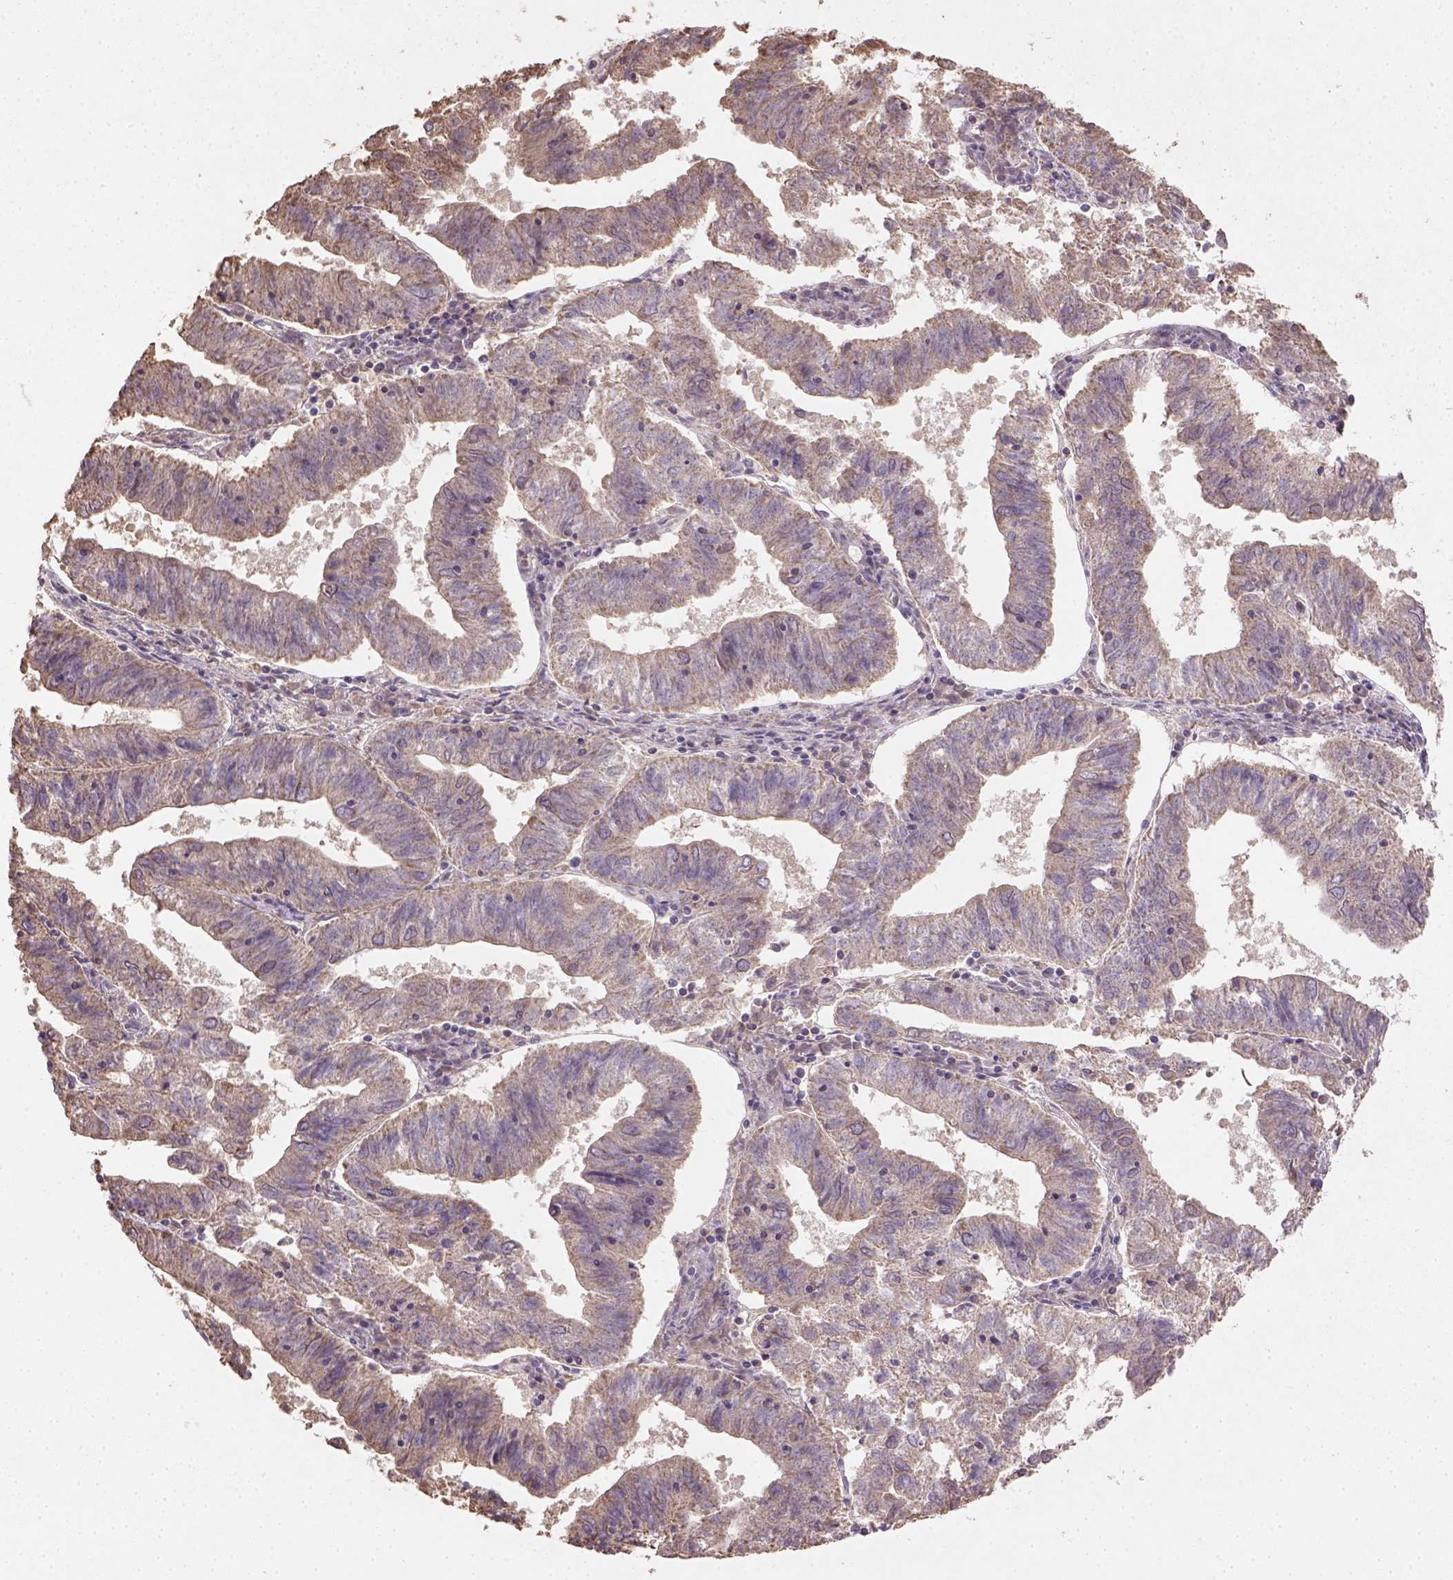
{"staining": {"intensity": "moderate", "quantity": ">75%", "location": "cytoplasmic/membranous"}, "tissue": "endometrial cancer", "cell_type": "Tumor cells", "image_type": "cancer", "snomed": [{"axis": "morphology", "description": "Adenocarcinoma, NOS"}, {"axis": "topography", "description": "Endometrium"}], "caption": "Immunohistochemistry image of human endometrial adenocarcinoma stained for a protein (brown), which reveals medium levels of moderate cytoplasmic/membranous staining in about >75% of tumor cells.", "gene": "NUDT10", "patient": {"sex": "female", "age": 82}}